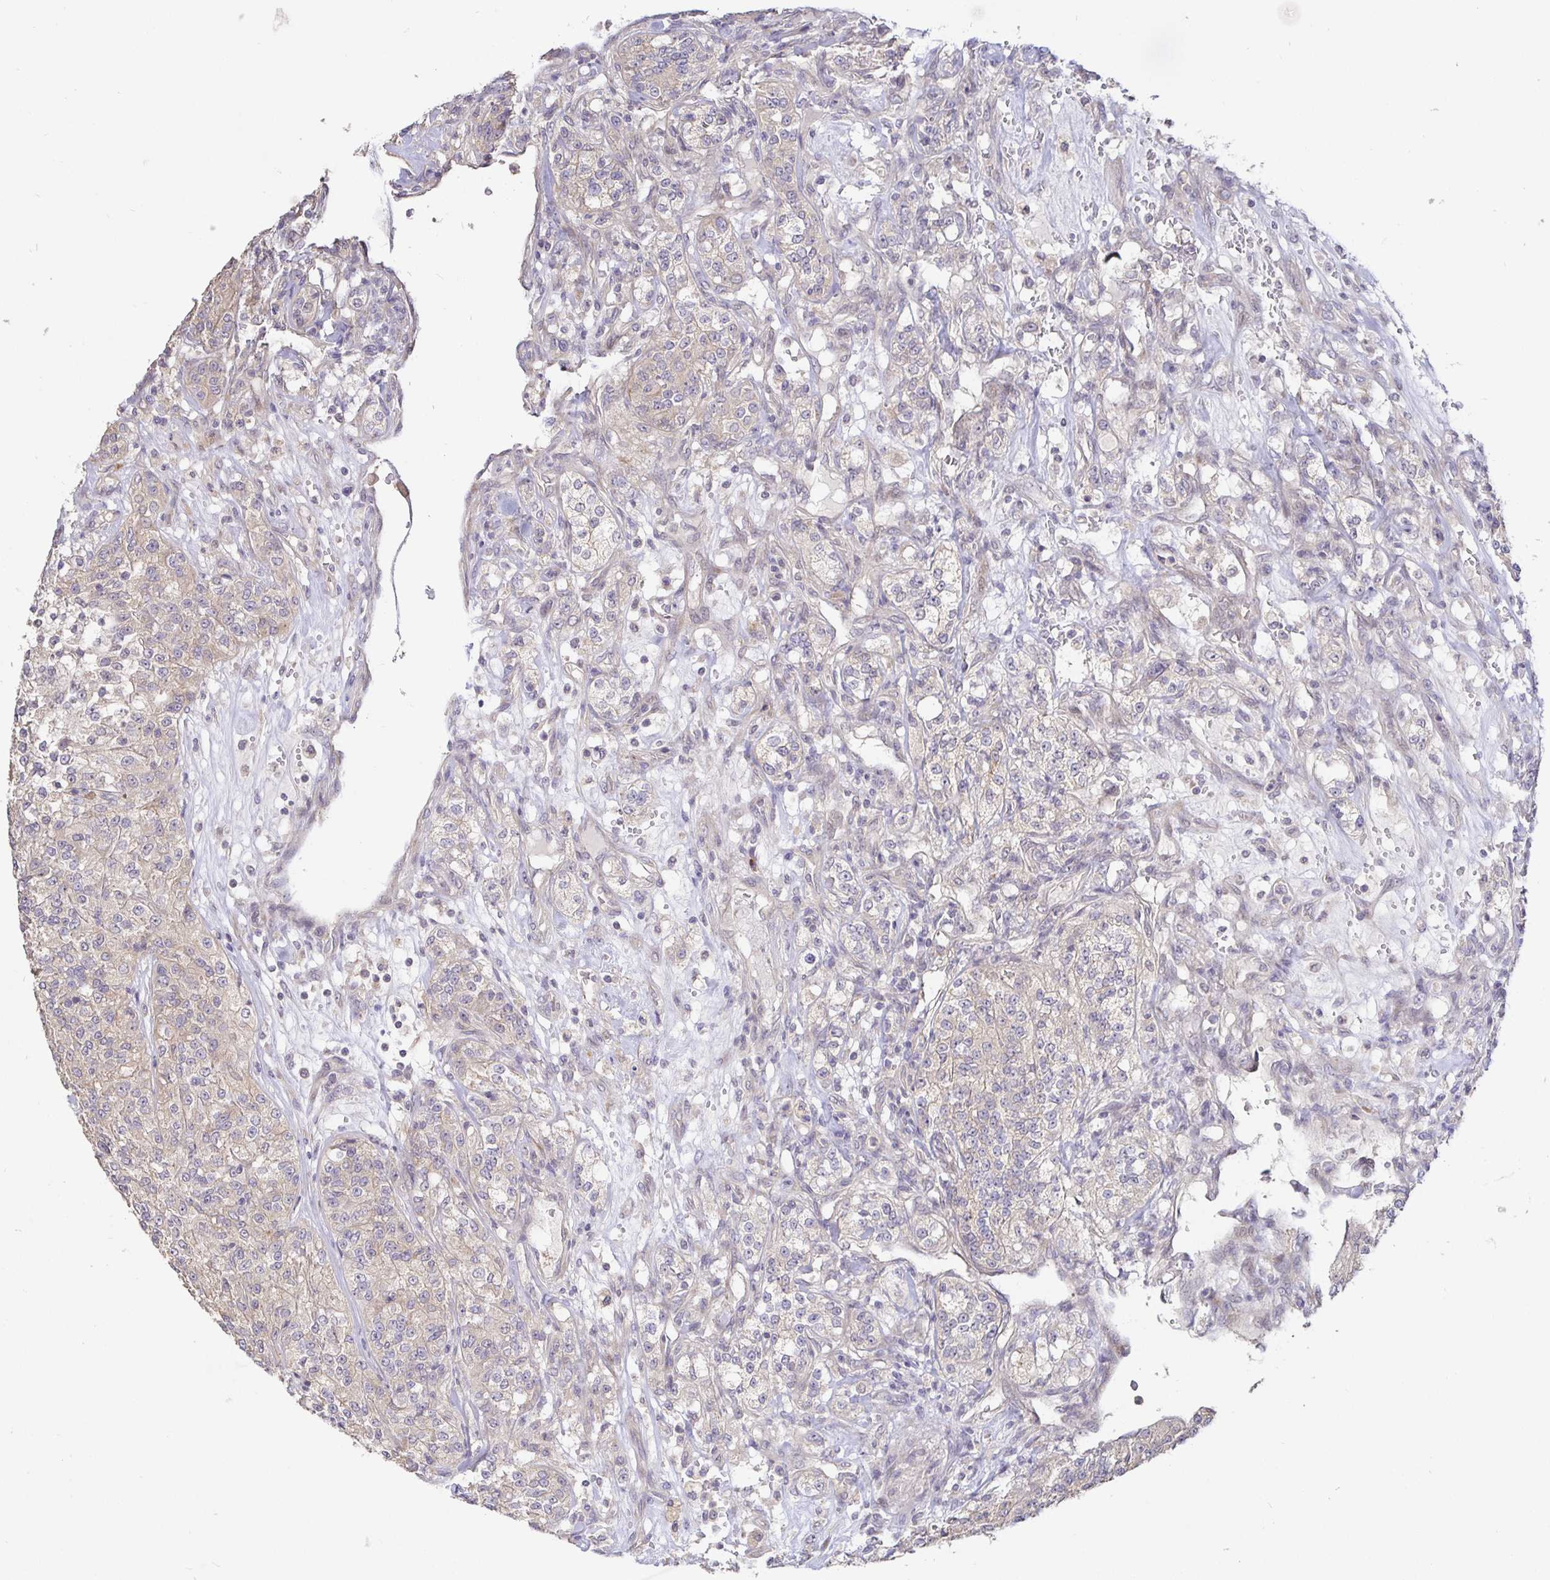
{"staining": {"intensity": "weak", "quantity": "25%-75%", "location": "cytoplasmic/membranous"}, "tissue": "renal cancer", "cell_type": "Tumor cells", "image_type": "cancer", "snomed": [{"axis": "morphology", "description": "Adenocarcinoma, NOS"}, {"axis": "topography", "description": "Kidney"}], "caption": "Tumor cells display low levels of weak cytoplasmic/membranous positivity in about 25%-75% of cells in human adenocarcinoma (renal).", "gene": "ZDHHC11", "patient": {"sex": "female", "age": 63}}